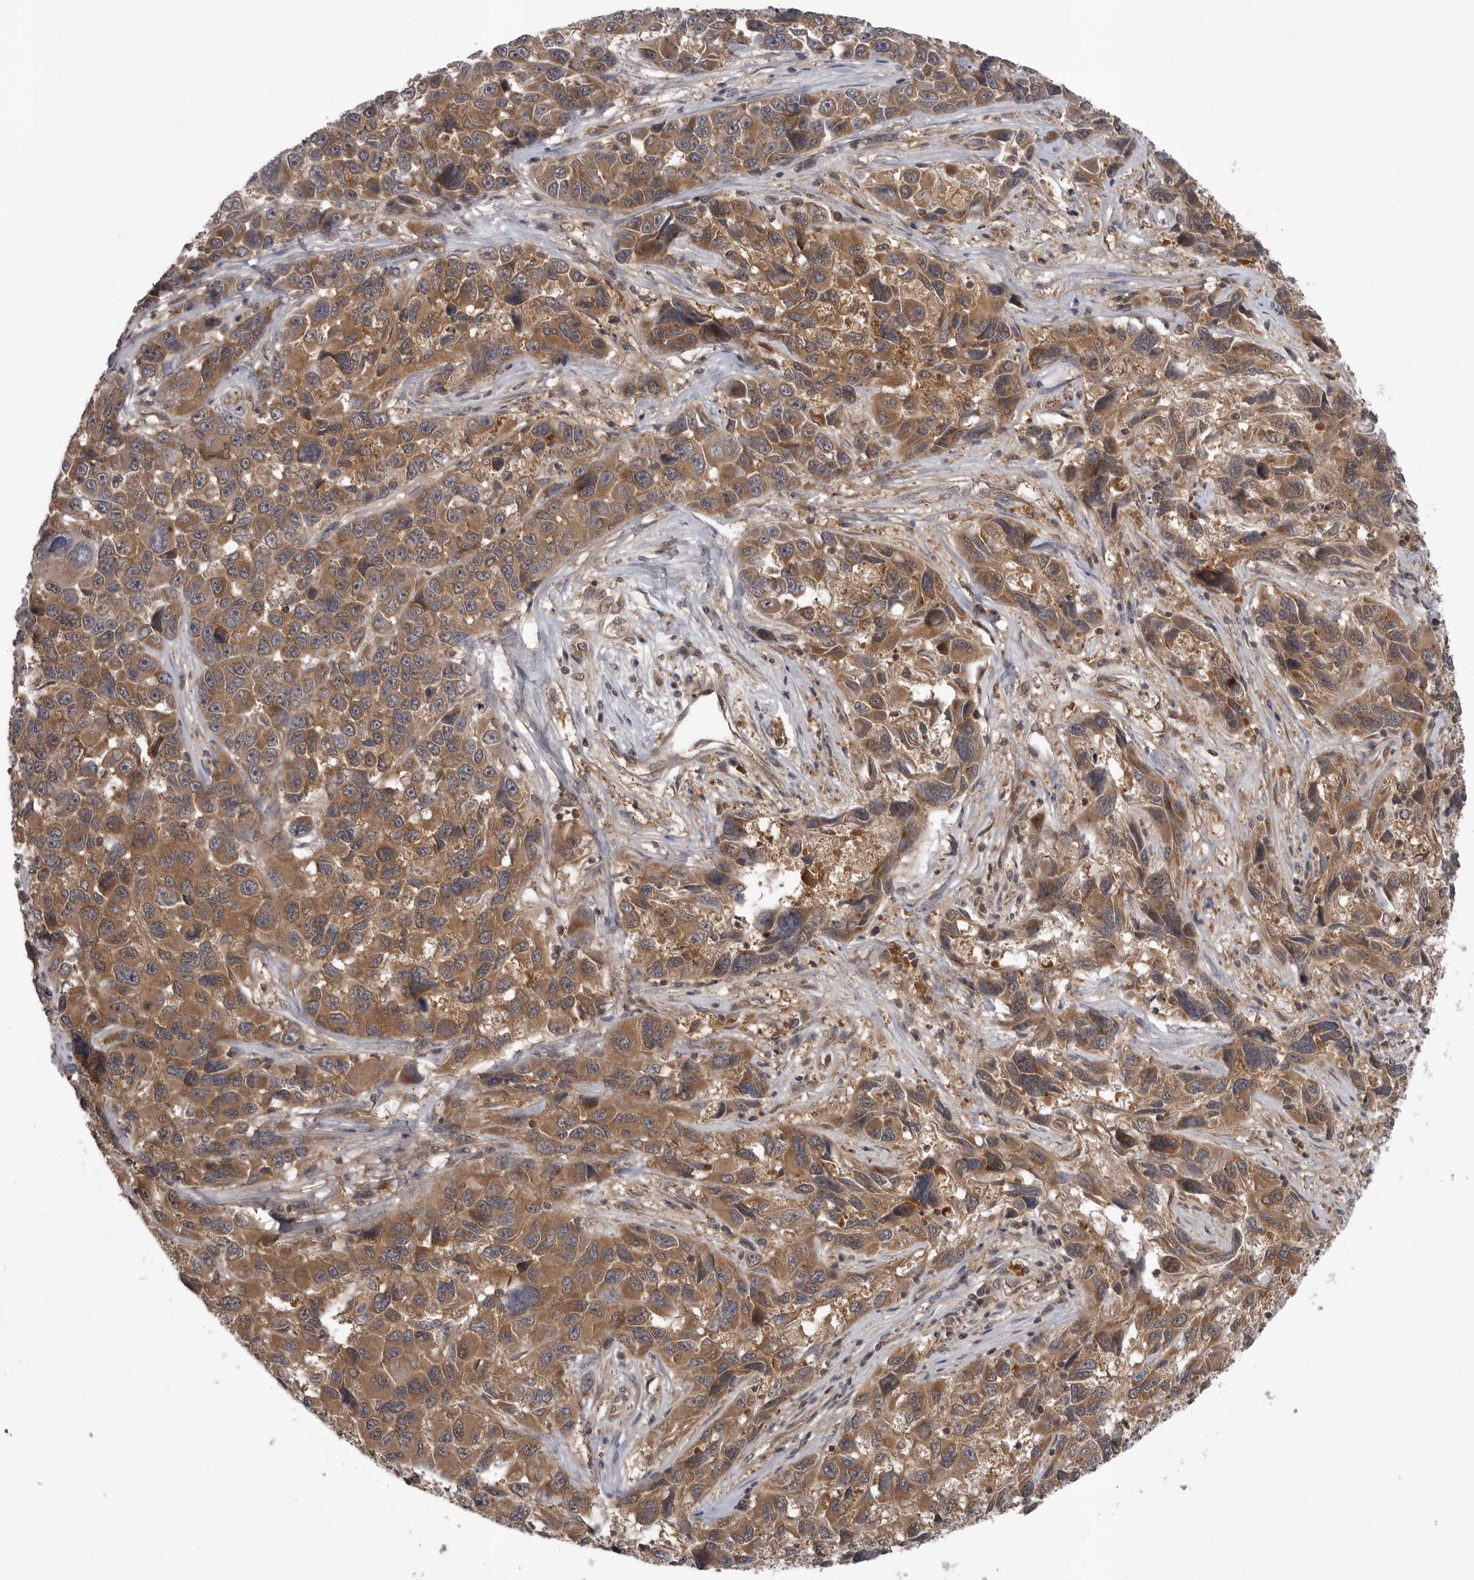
{"staining": {"intensity": "moderate", "quantity": ">75%", "location": "cytoplasmic/membranous"}, "tissue": "melanoma", "cell_type": "Tumor cells", "image_type": "cancer", "snomed": [{"axis": "morphology", "description": "Malignant melanoma, NOS"}, {"axis": "topography", "description": "Skin"}], "caption": "Melanoma stained with a protein marker displays moderate staining in tumor cells.", "gene": "STK24", "patient": {"sex": "male", "age": 53}}